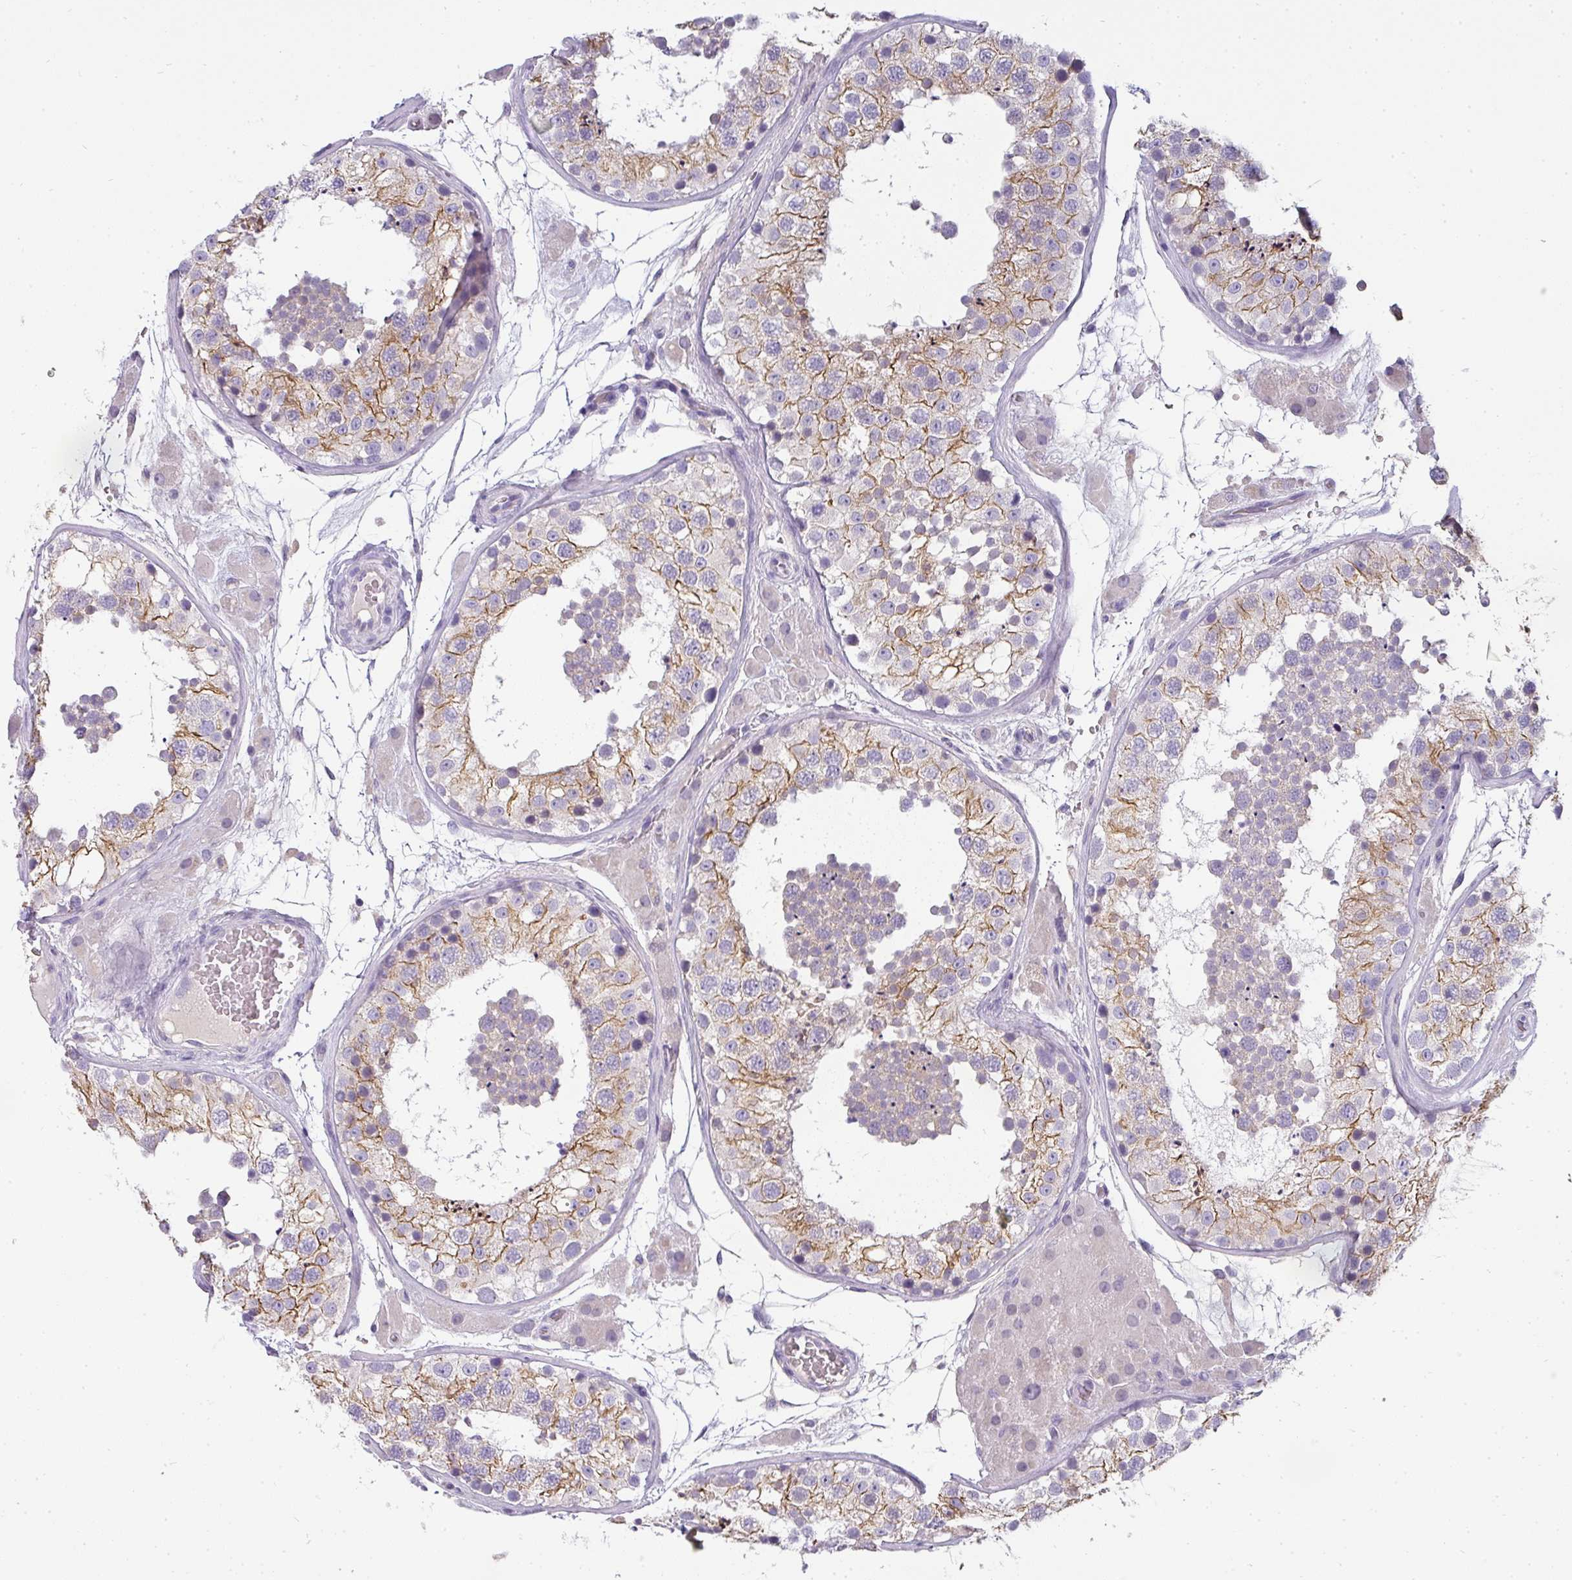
{"staining": {"intensity": "moderate", "quantity": "25%-75%", "location": "cytoplasmic/membranous"}, "tissue": "testis", "cell_type": "Cells in seminiferous ducts", "image_type": "normal", "snomed": [{"axis": "morphology", "description": "Normal tissue, NOS"}, {"axis": "topography", "description": "Testis"}], "caption": "Testis stained with IHC shows moderate cytoplasmic/membranous positivity in about 25%-75% of cells in seminiferous ducts.", "gene": "ASXL3", "patient": {"sex": "male", "age": 26}}